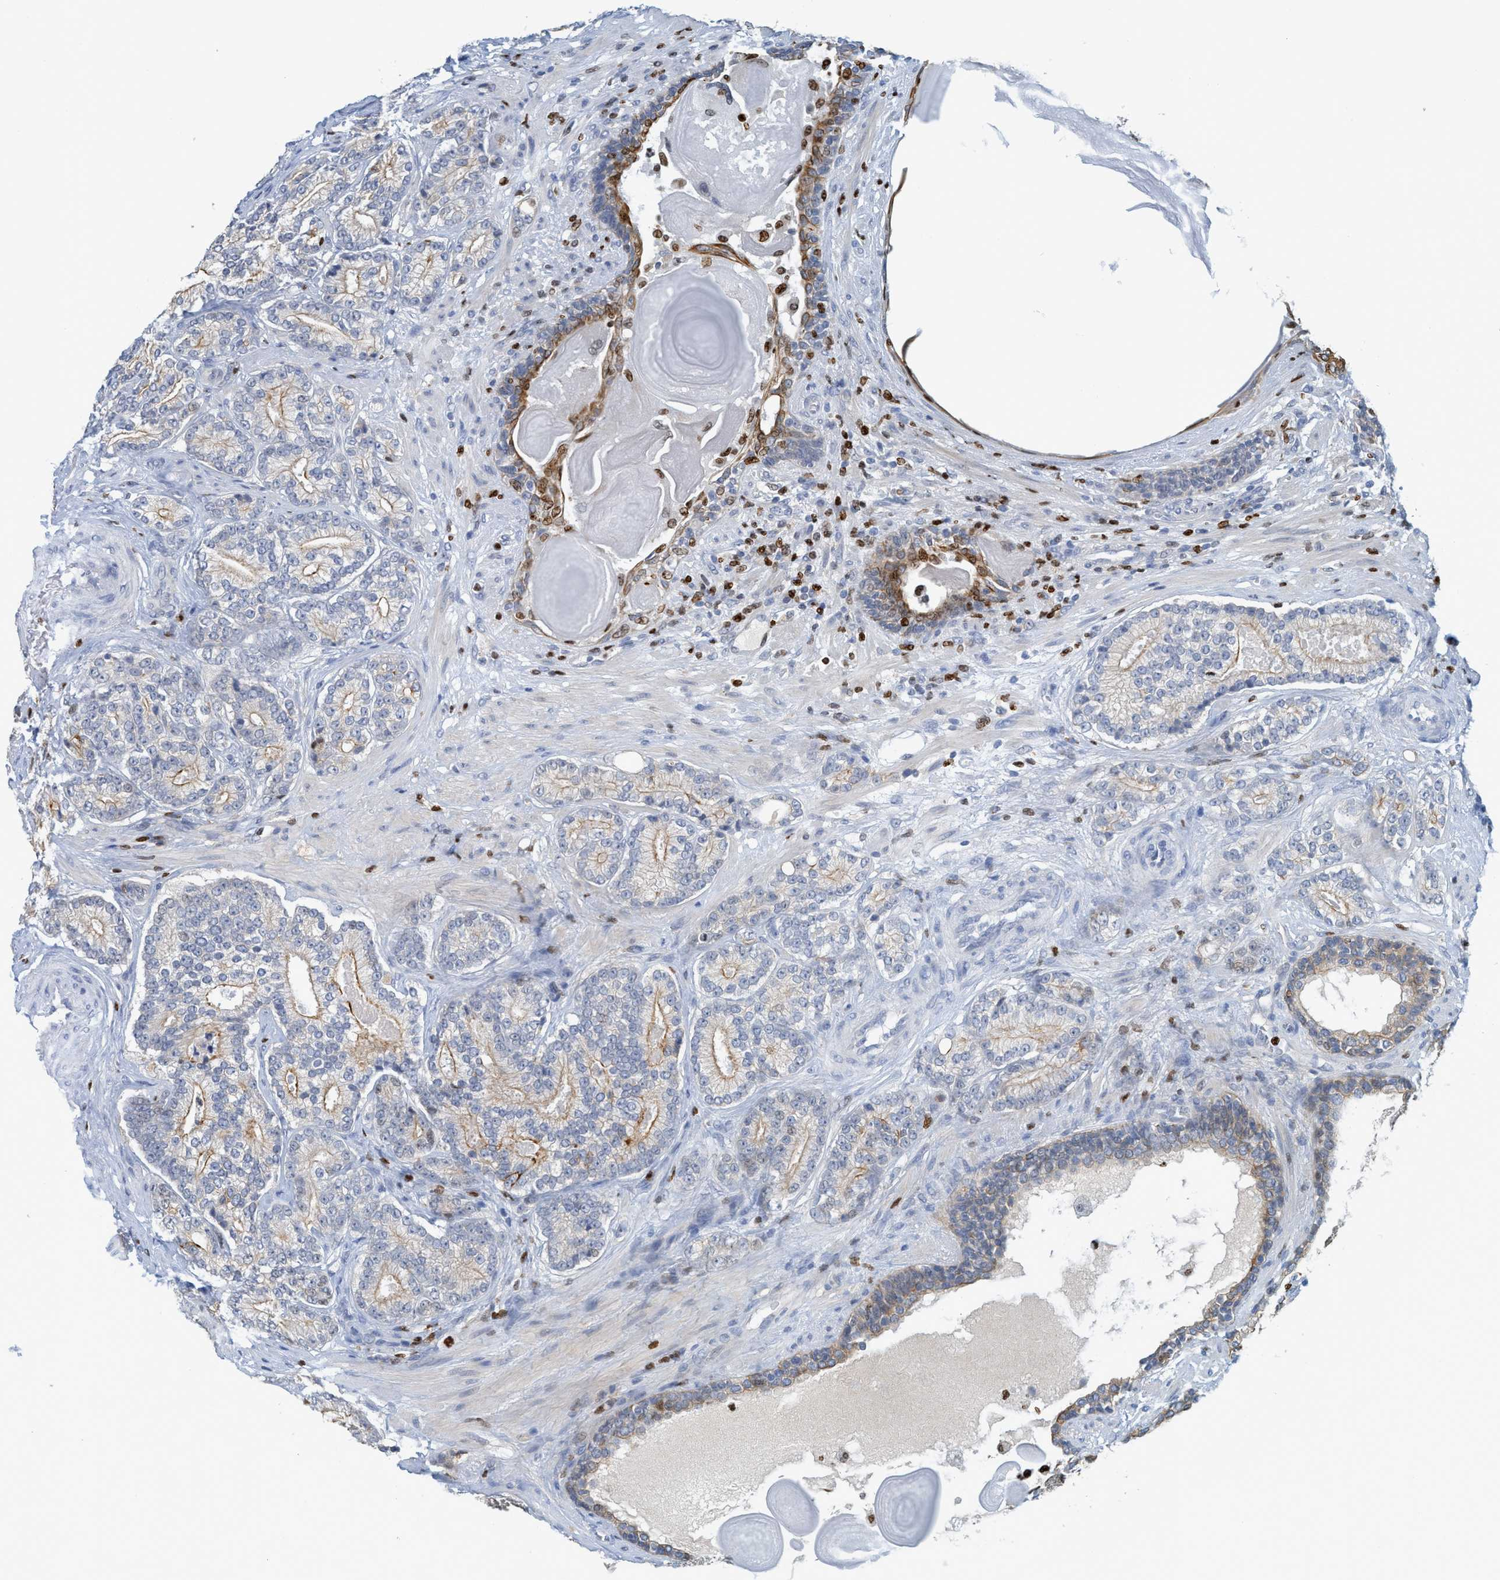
{"staining": {"intensity": "weak", "quantity": "25%-75%", "location": "cytoplasmic/membranous"}, "tissue": "prostate cancer", "cell_type": "Tumor cells", "image_type": "cancer", "snomed": [{"axis": "morphology", "description": "Adenocarcinoma, High grade"}, {"axis": "topography", "description": "Prostate"}], "caption": "Tumor cells exhibit low levels of weak cytoplasmic/membranous expression in about 25%-75% of cells in human high-grade adenocarcinoma (prostate). The protein is stained brown, and the nuclei are stained in blue (DAB (3,3'-diaminobenzidine) IHC with brightfield microscopy, high magnification).", "gene": "SH3D19", "patient": {"sex": "male", "age": 61}}